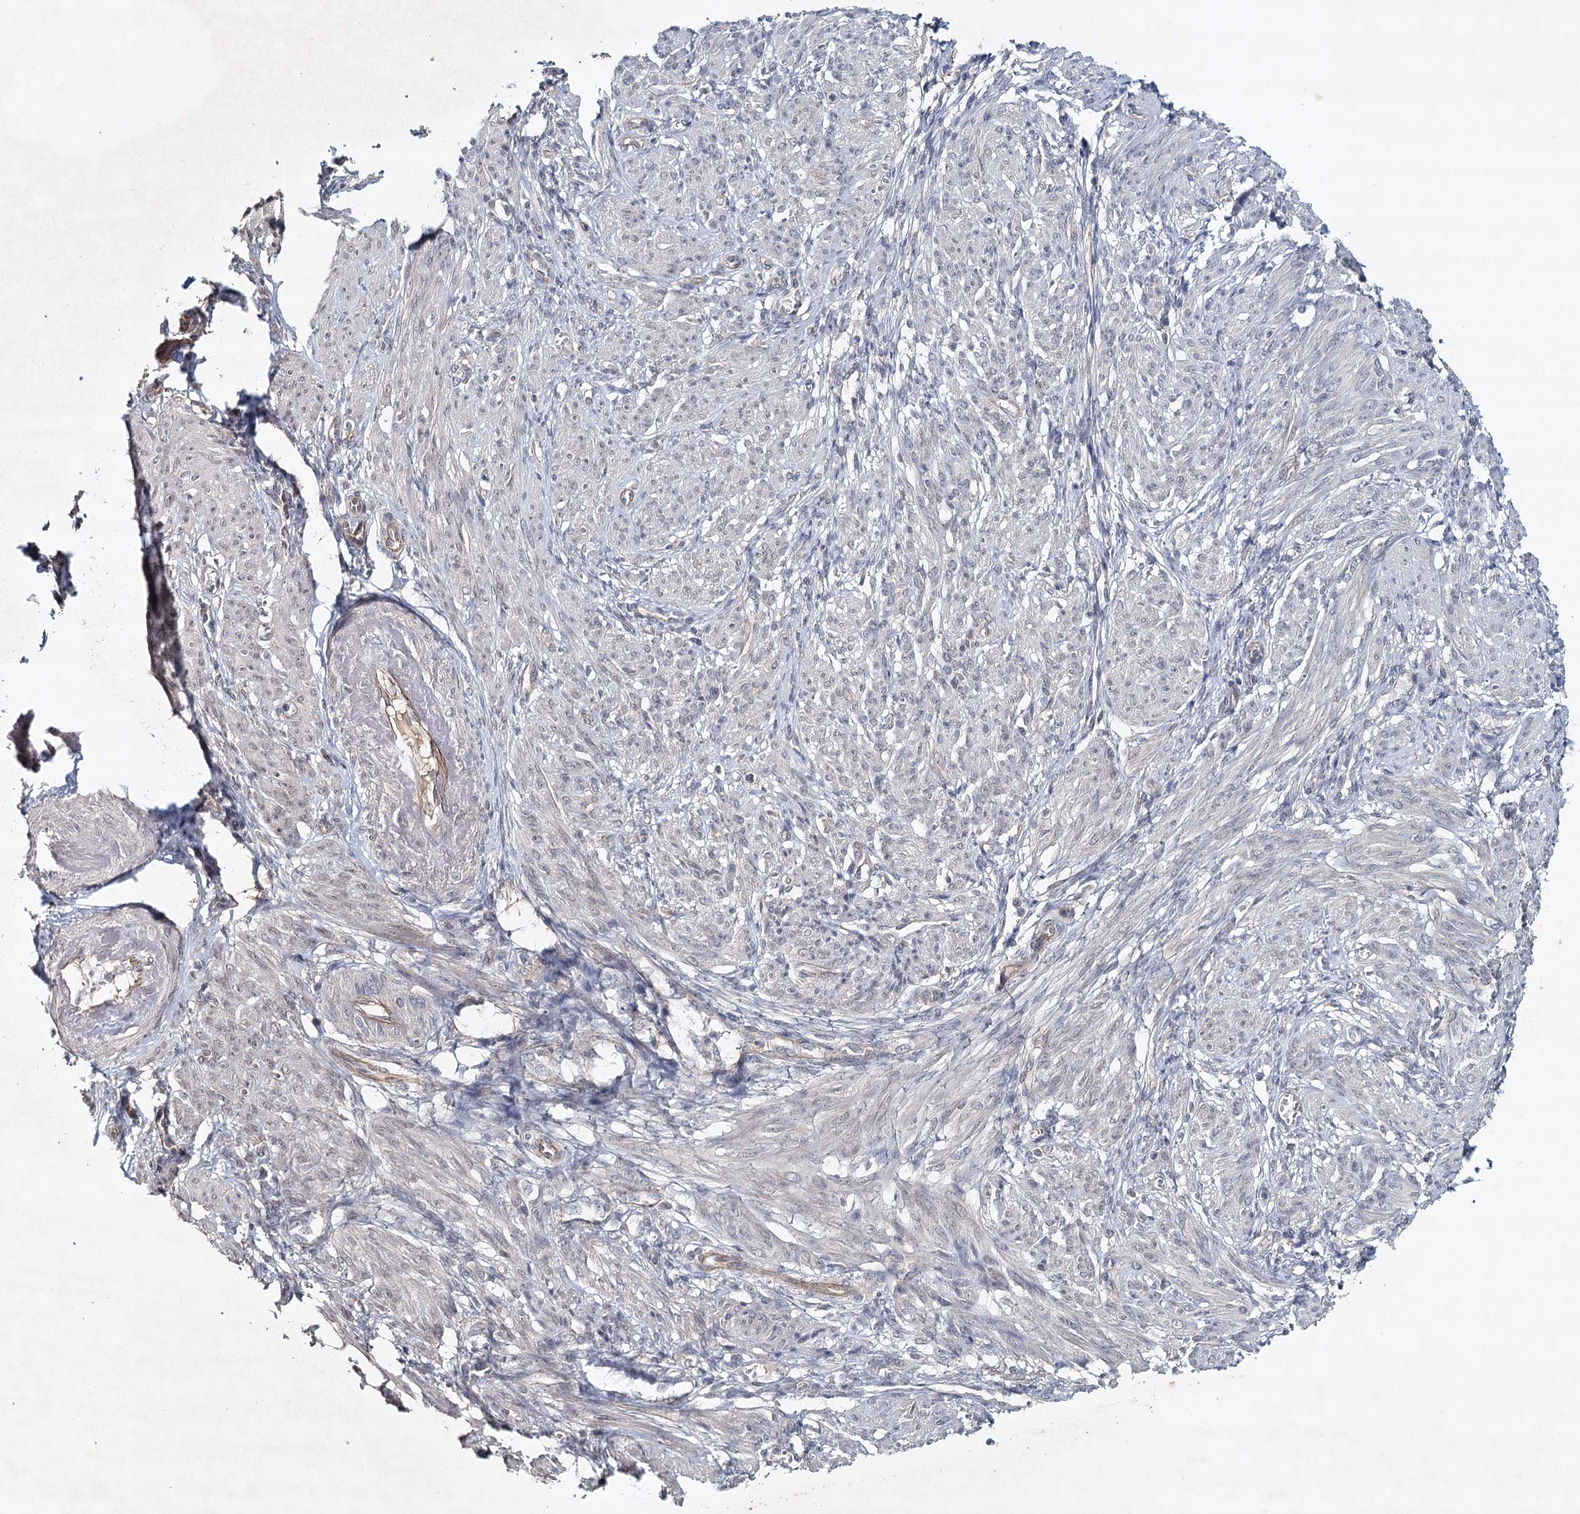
{"staining": {"intensity": "negative", "quantity": "none", "location": "none"}, "tissue": "smooth muscle", "cell_type": "Smooth muscle cells", "image_type": "normal", "snomed": [{"axis": "morphology", "description": "Normal tissue, NOS"}, {"axis": "topography", "description": "Smooth muscle"}], "caption": "The histopathology image exhibits no significant staining in smooth muscle cells of smooth muscle. Brightfield microscopy of immunohistochemistry (IHC) stained with DAB (3,3'-diaminobenzidine) (brown) and hematoxylin (blue), captured at high magnification.", "gene": "SYNPO", "patient": {"sex": "female", "age": 39}}